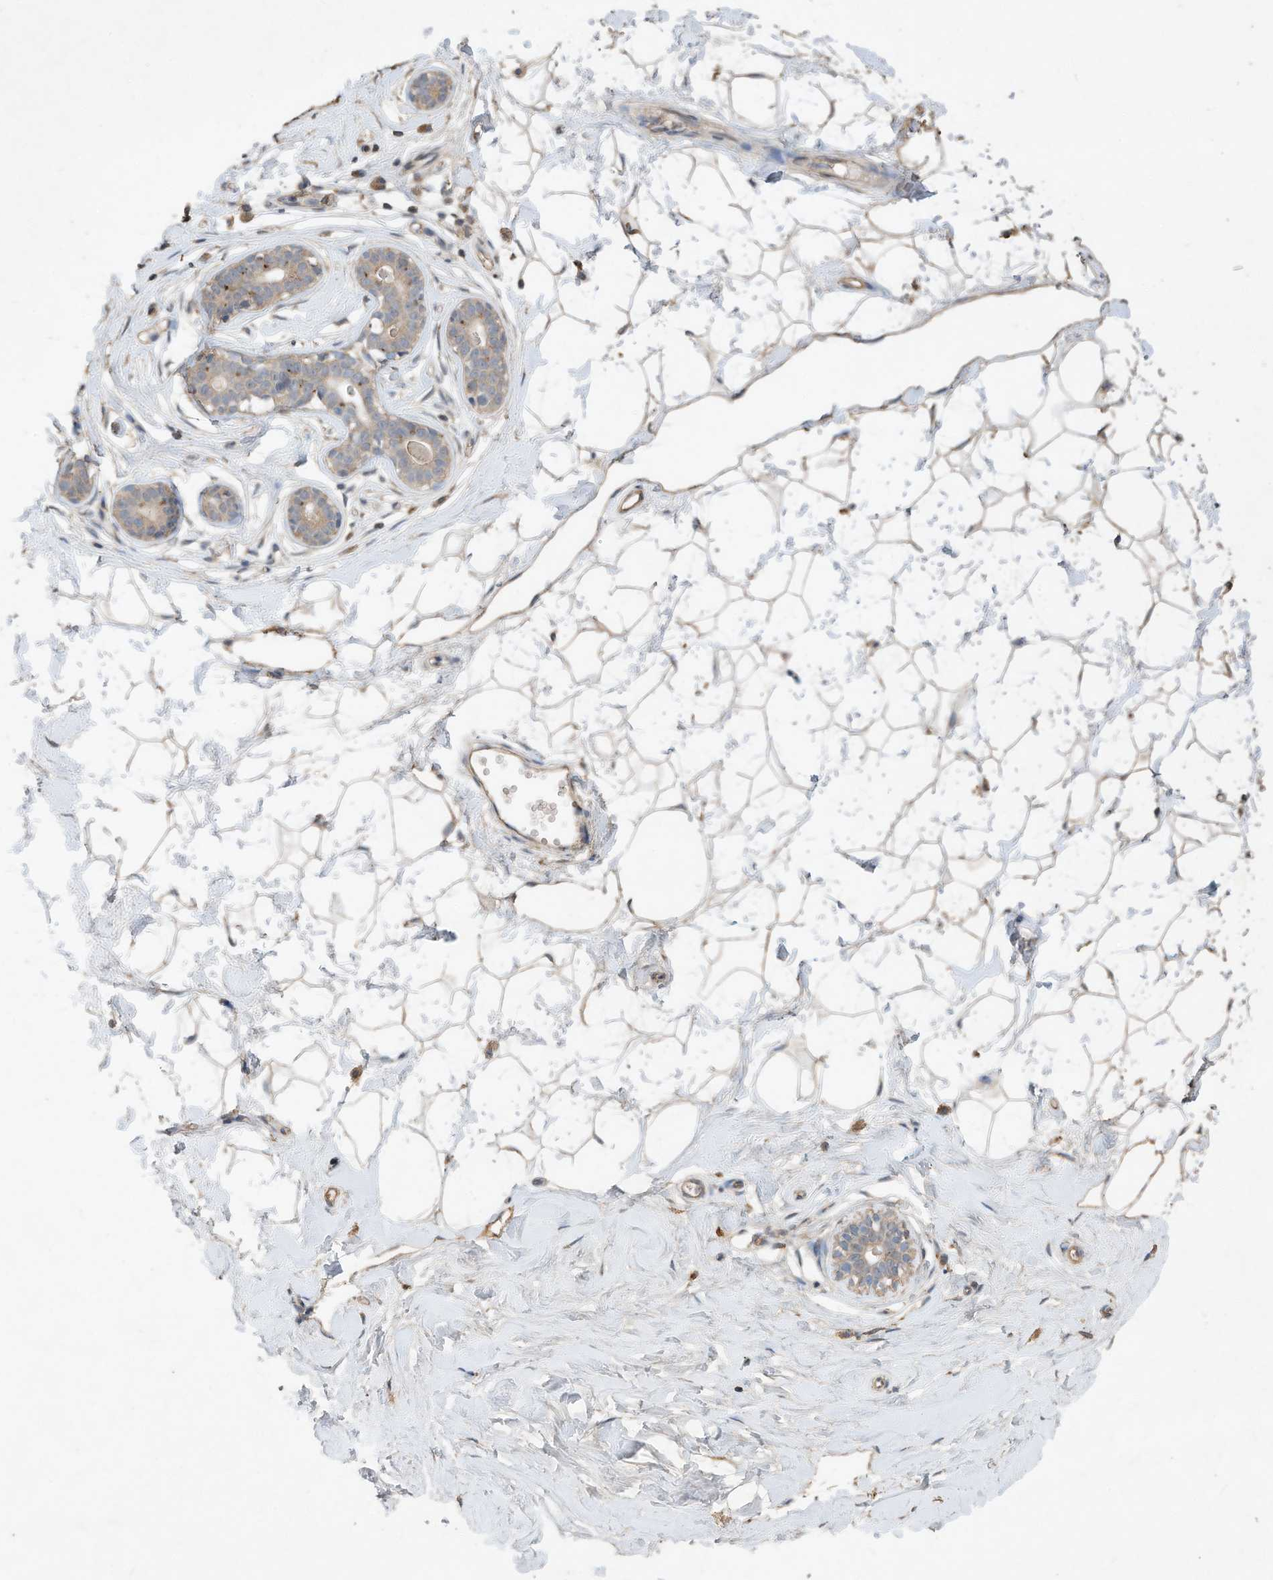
{"staining": {"intensity": "weak", "quantity": ">75%", "location": "cytoplasmic/membranous"}, "tissue": "breast", "cell_type": "Adipocytes", "image_type": "normal", "snomed": [{"axis": "morphology", "description": "Normal tissue, NOS"}, {"axis": "morphology", "description": "Adenoma, NOS"}, {"axis": "topography", "description": "Breast"}], "caption": "Adipocytes show weak cytoplasmic/membranous positivity in approximately >75% of cells in normal breast.", "gene": "CAPN13", "patient": {"sex": "female", "age": 23}}